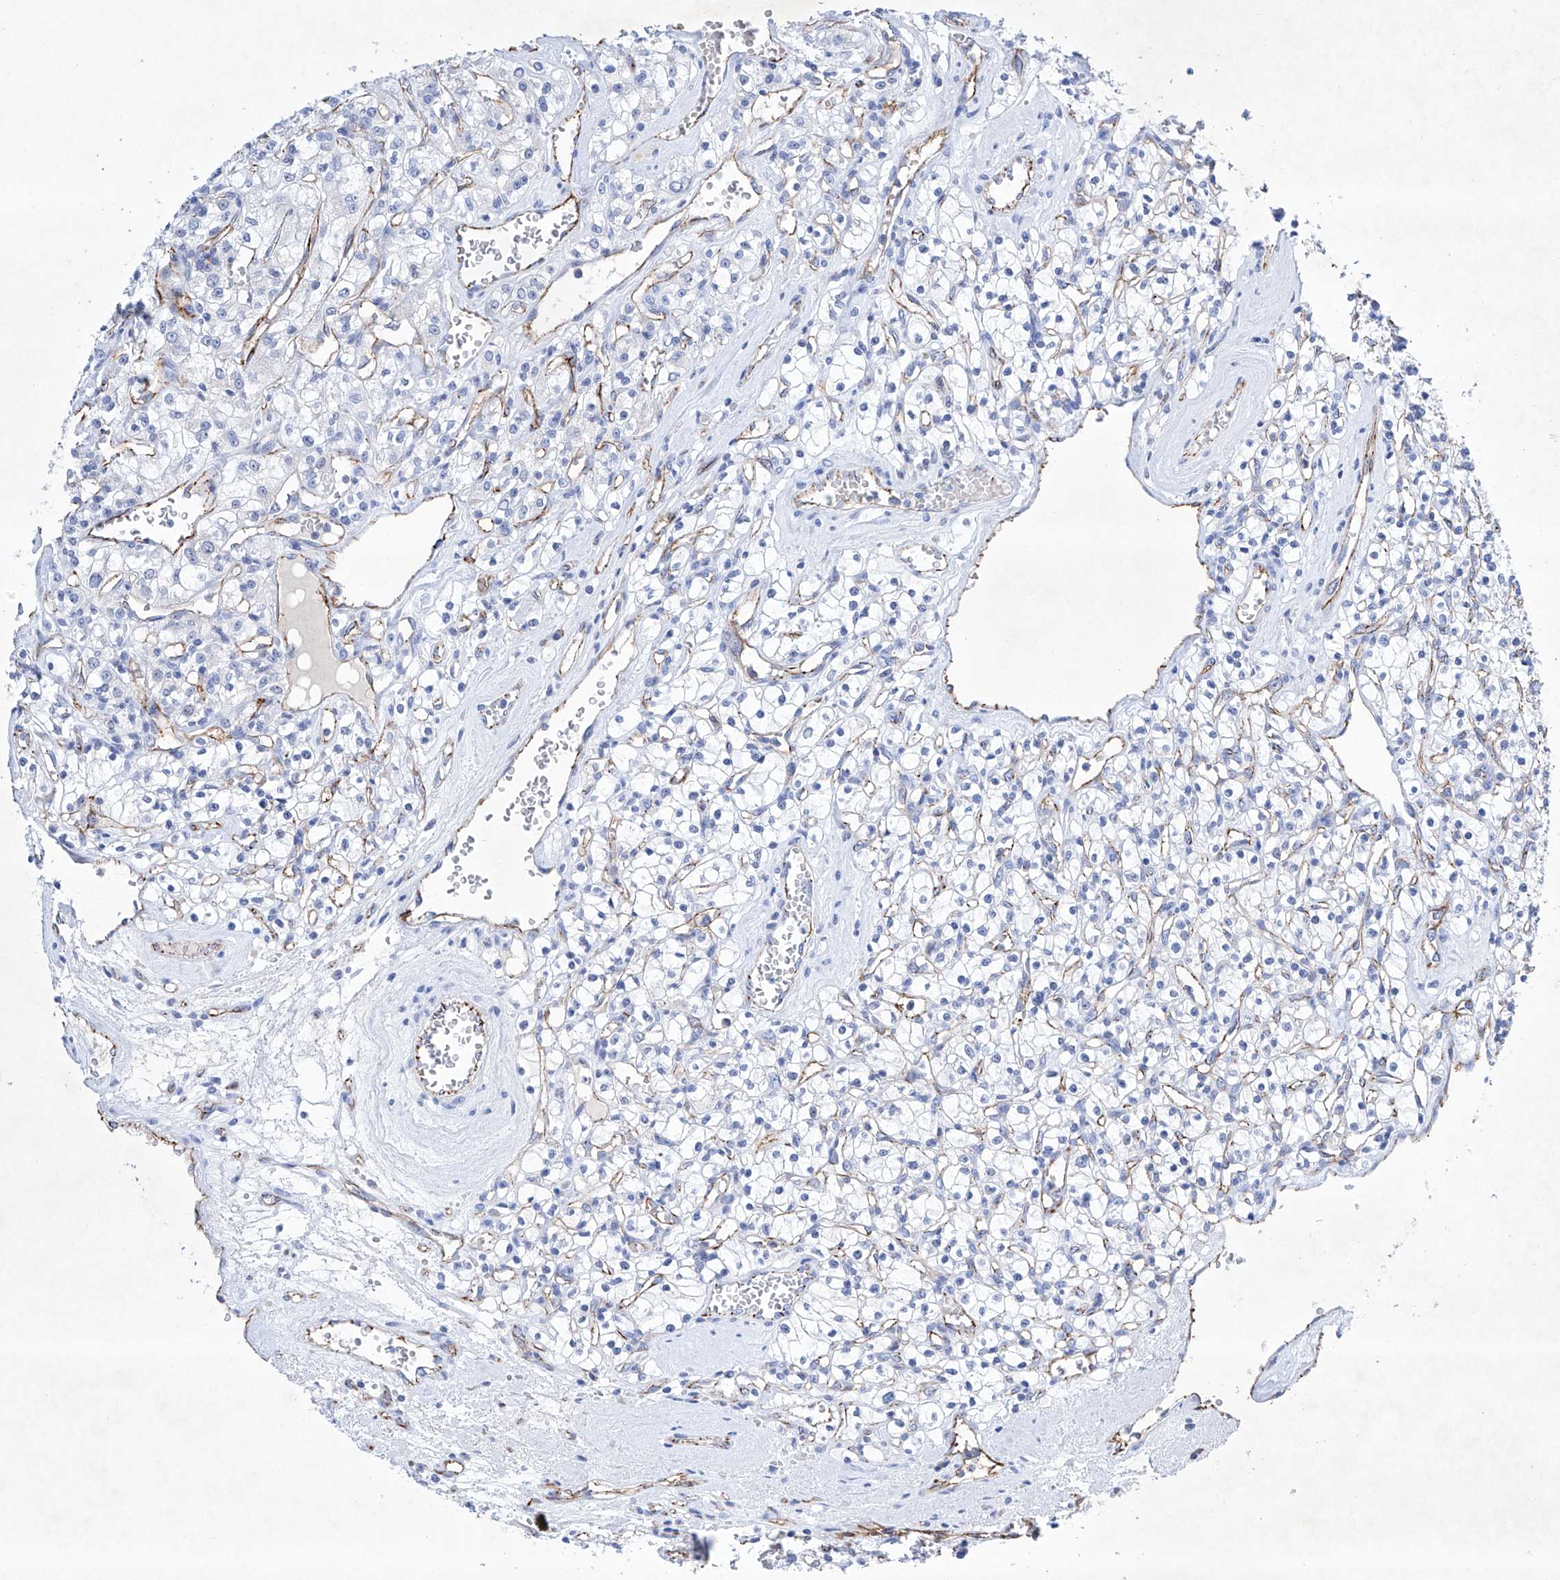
{"staining": {"intensity": "negative", "quantity": "none", "location": "none"}, "tissue": "renal cancer", "cell_type": "Tumor cells", "image_type": "cancer", "snomed": [{"axis": "morphology", "description": "Adenocarcinoma, NOS"}, {"axis": "topography", "description": "Kidney"}], "caption": "Tumor cells show no significant protein expression in renal adenocarcinoma.", "gene": "ETV7", "patient": {"sex": "female", "age": 59}}